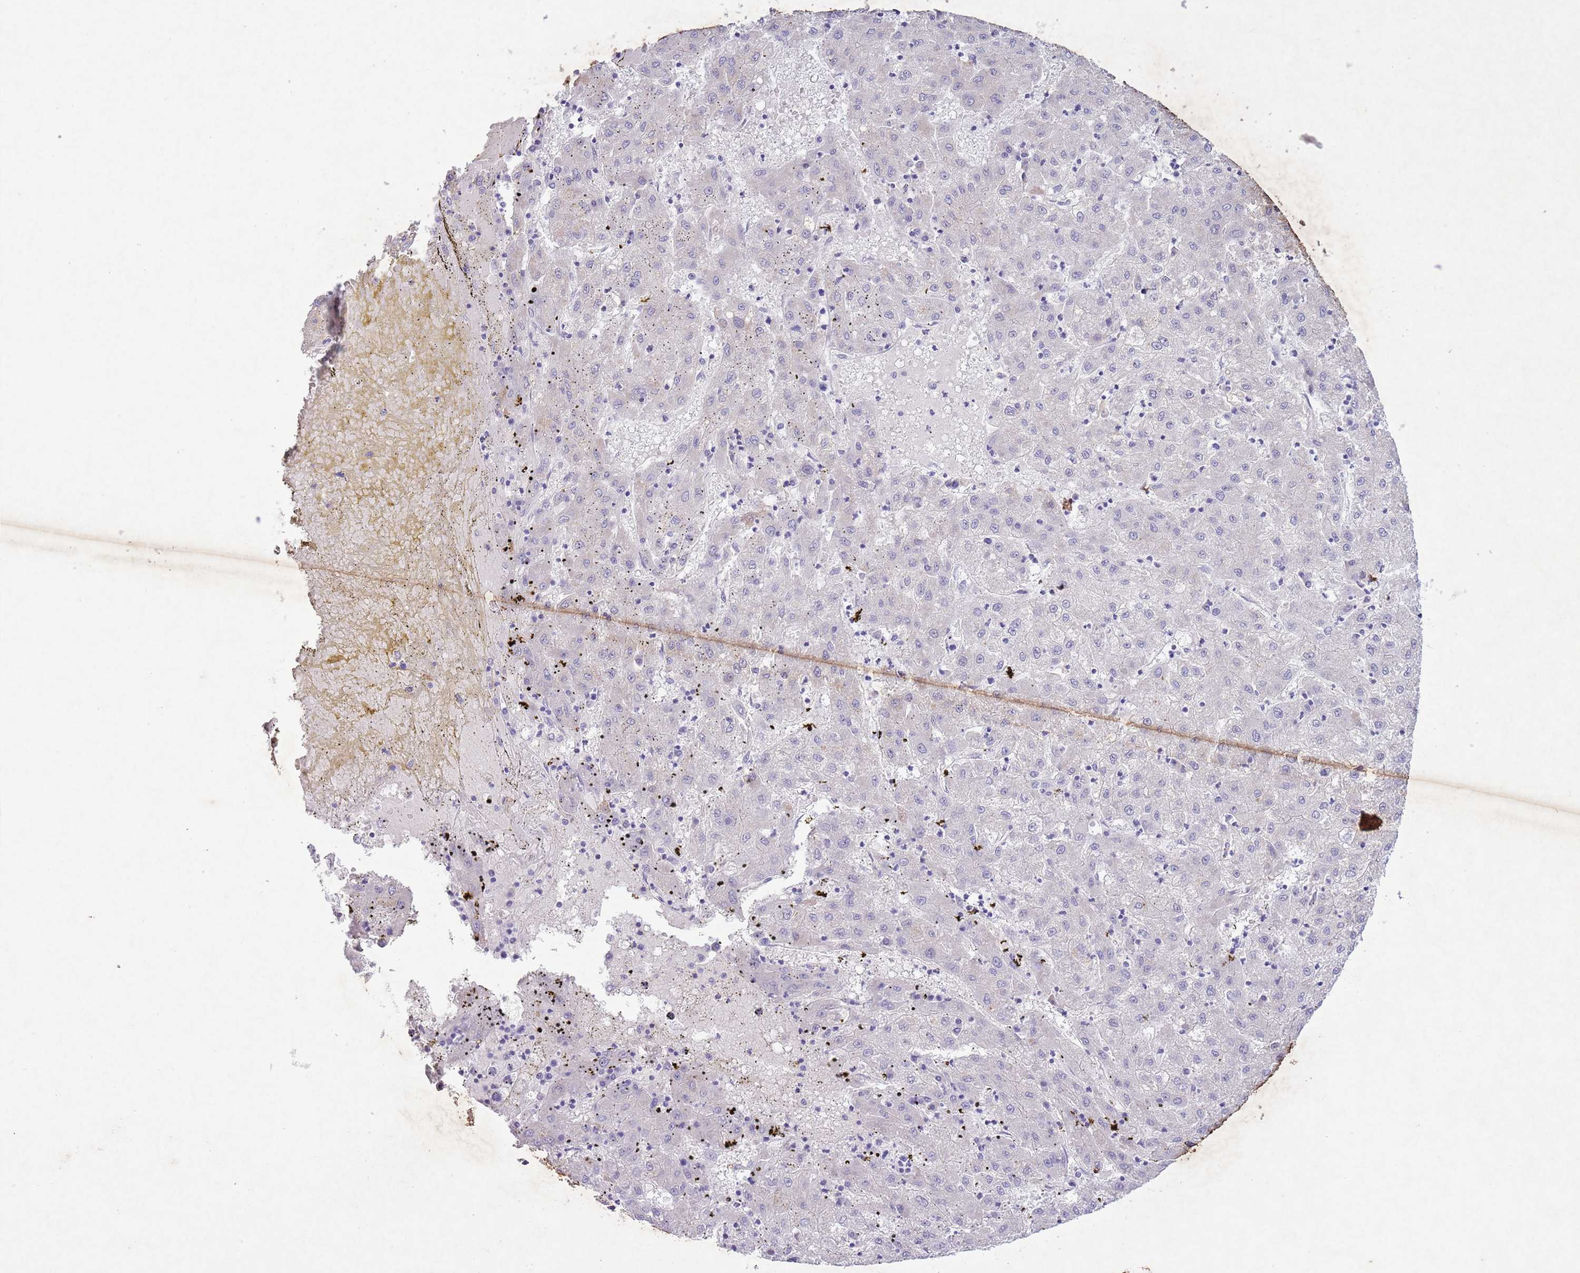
{"staining": {"intensity": "negative", "quantity": "none", "location": "none"}, "tissue": "liver cancer", "cell_type": "Tumor cells", "image_type": "cancer", "snomed": [{"axis": "morphology", "description": "Carcinoma, Hepatocellular, NOS"}, {"axis": "topography", "description": "Liver"}], "caption": "Immunohistochemistry photomicrograph of hepatocellular carcinoma (liver) stained for a protein (brown), which displays no expression in tumor cells.", "gene": "CCNI", "patient": {"sex": "male", "age": 72}}